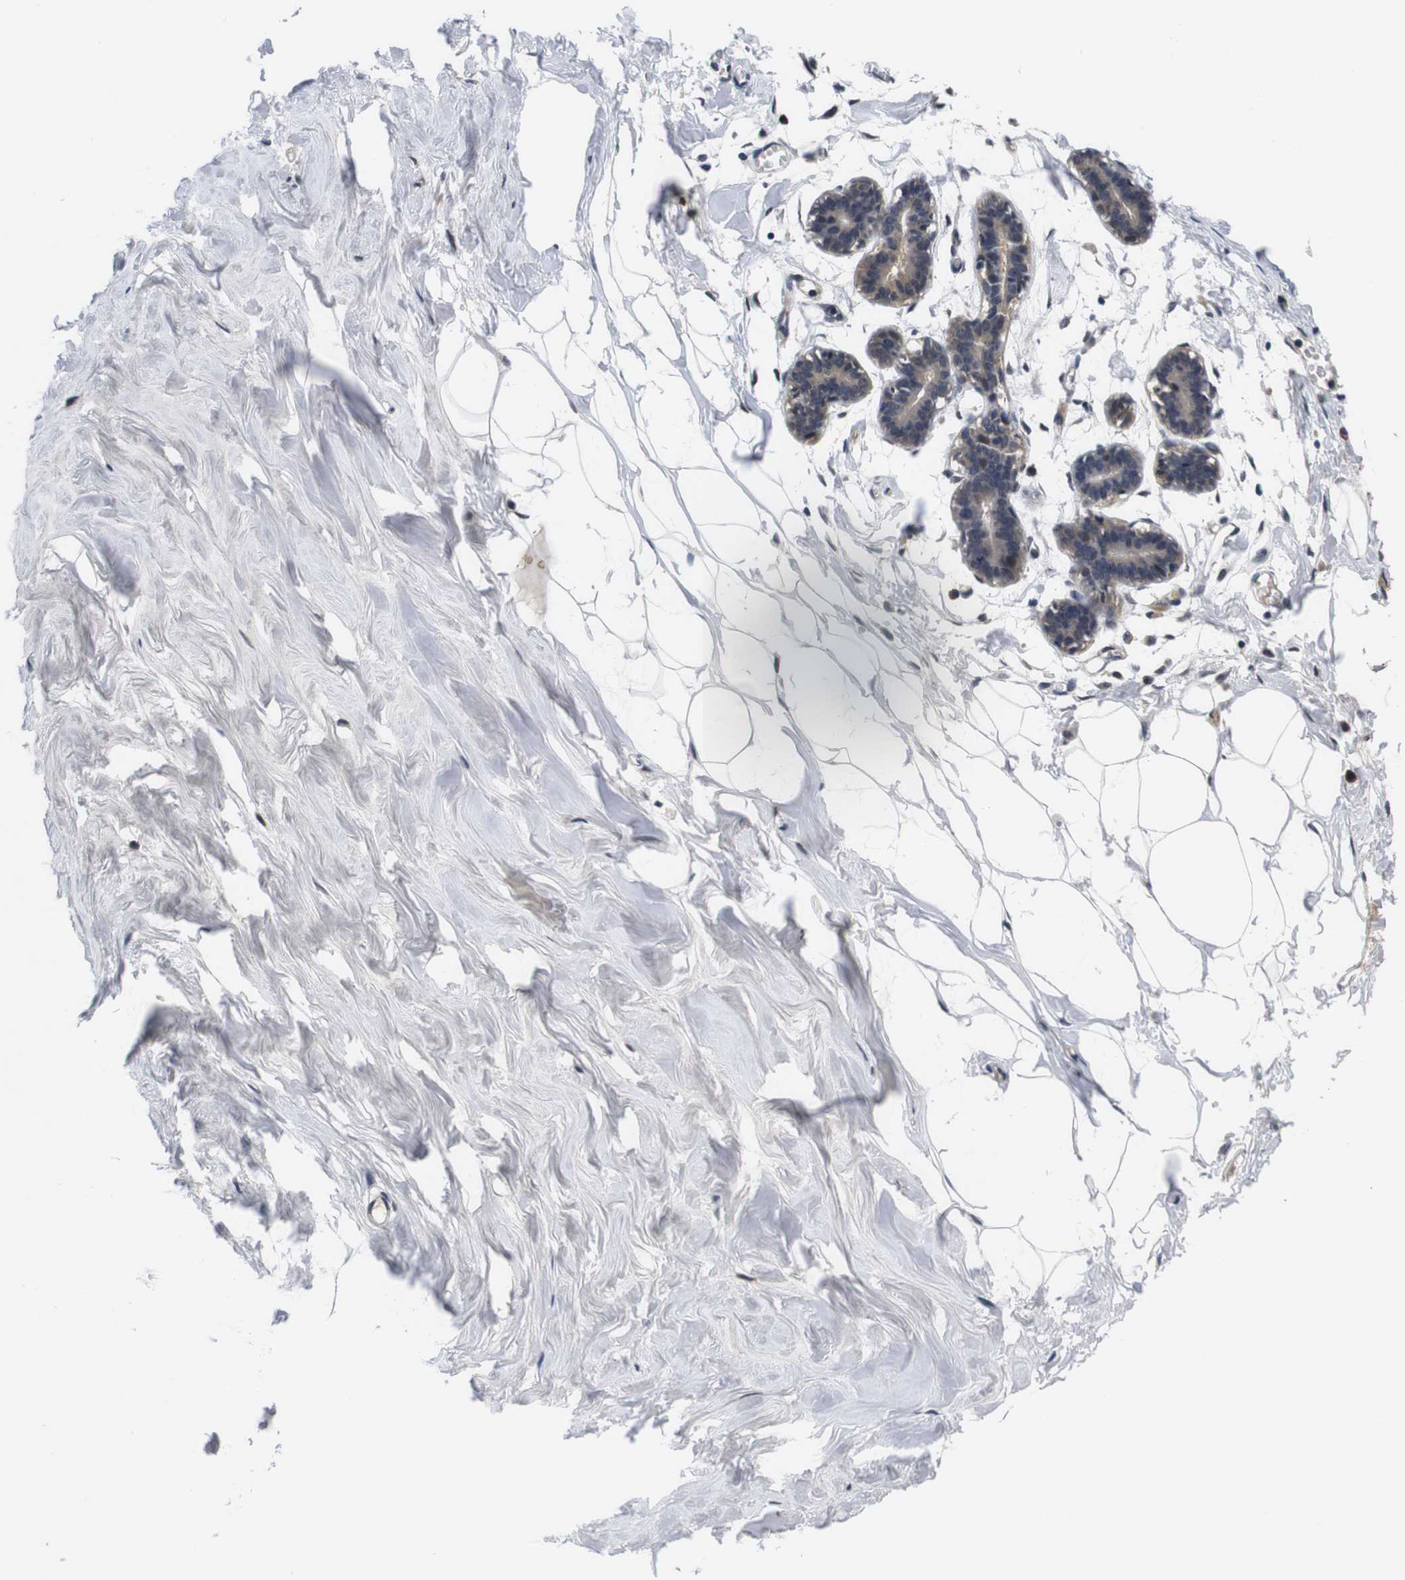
{"staining": {"intensity": "negative", "quantity": "none", "location": "none"}, "tissue": "breast", "cell_type": "Adipocytes", "image_type": "normal", "snomed": [{"axis": "morphology", "description": "Normal tissue, NOS"}, {"axis": "topography", "description": "Breast"}], "caption": "This is an immunohistochemistry (IHC) micrograph of normal human breast. There is no expression in adipocytes.", "gene": "ZBTB46", "patient": {"sex": "female", "age": 27}}